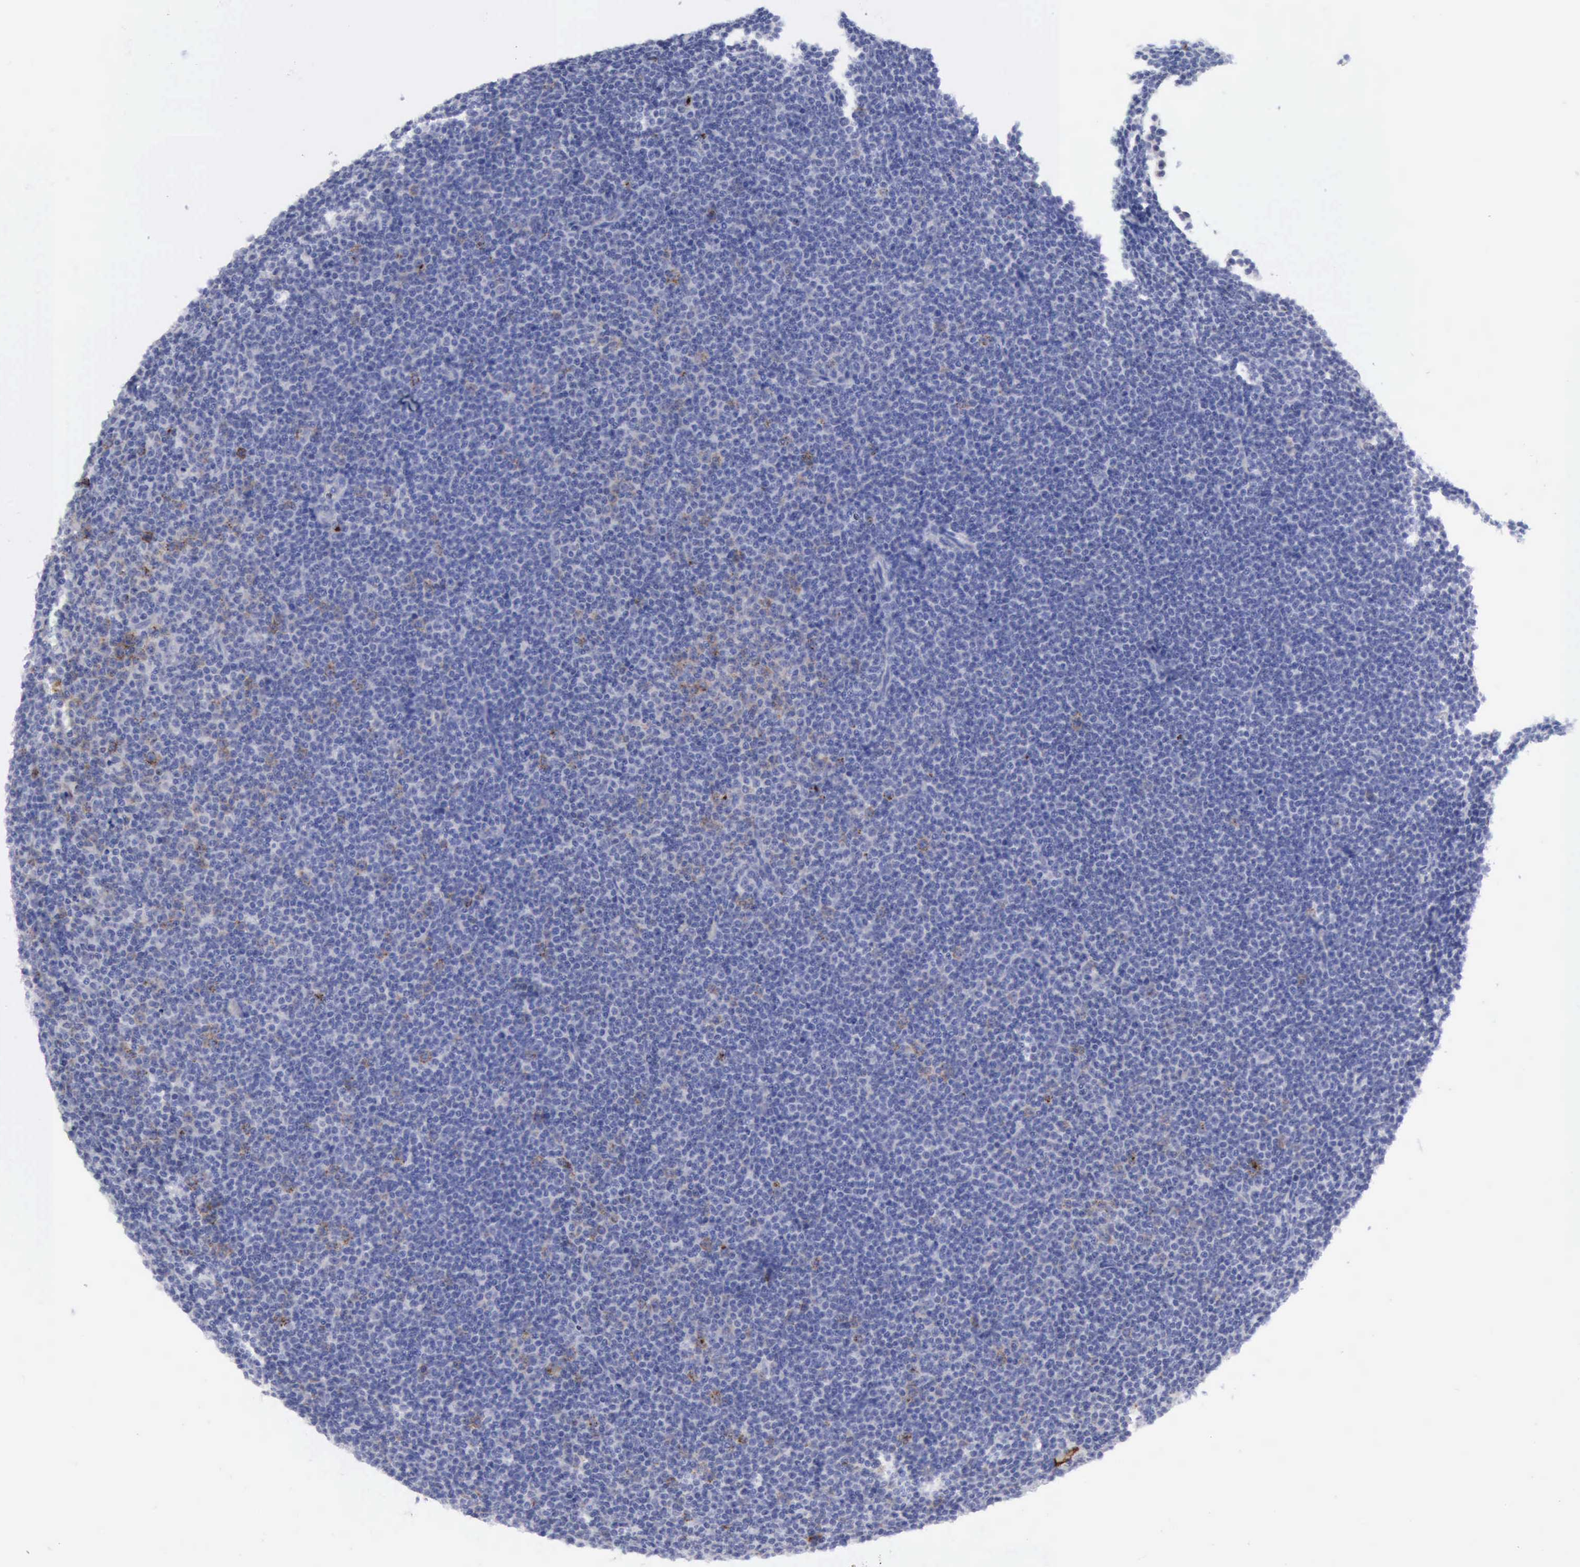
{"staining": {"intensity": "negative", "quantity": "none", "location": "none"}, "tissue": "lymphoma", "cell_type": "Tumor cells", "image_type": "cancer", "snomed": [{"axis": "morphology", "description": "Malignant lymphoma, non-Hodgkin's type, Low grade"}, {"axis": "topography", "description": "Lymph node"}], "caption": "Immunohistochemistry (IHC) of low-grade malignant lymphoma, non-Hodgkin's type reveals no staining in tumor cells.", "gene": "TFRC", "patient": {"sex": "female", "age": 69}}